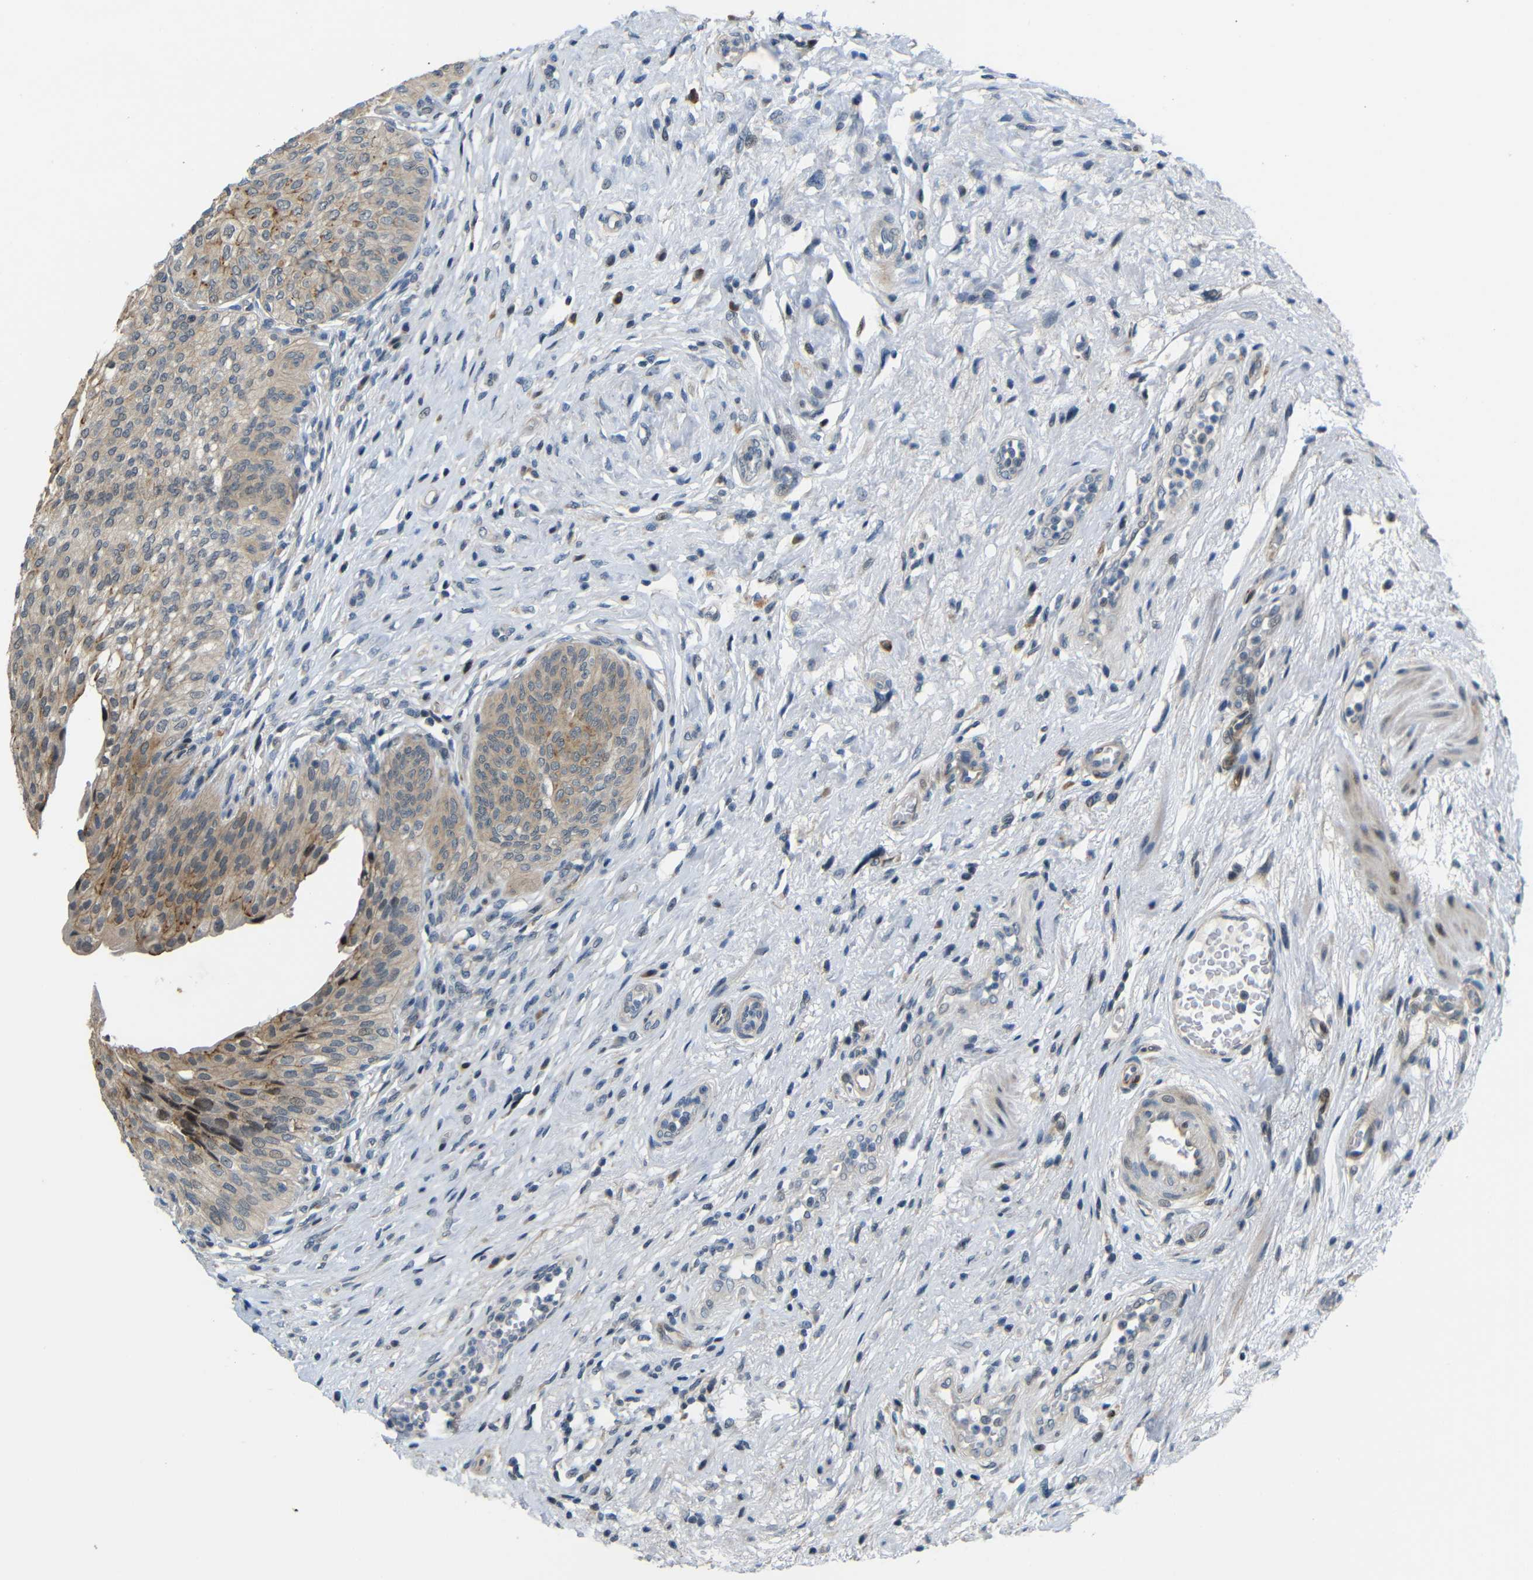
{"staining": {"intensity": "moderate", "quantity": ">75%", "location": "cytoplasmic/membranous,nuclear"}, "tissue": "urinary bladder", "cell_type": "Urothelial cells", "image_type": "normal", "snomed": [{"axis": "morphology", "description": "Normal tissue, NOS"}, {"axis": "topography", "description": "Urinary bladder"}], "caption": "Immunohistochemical staining of unremarkable urinary bladder displays moderate cytoplasmic/membranous,nuclear protein staining in approximately >75% of urothelial cells.", "gene": "SYDE1", "patient": {"sex": "male", "age": 46}}